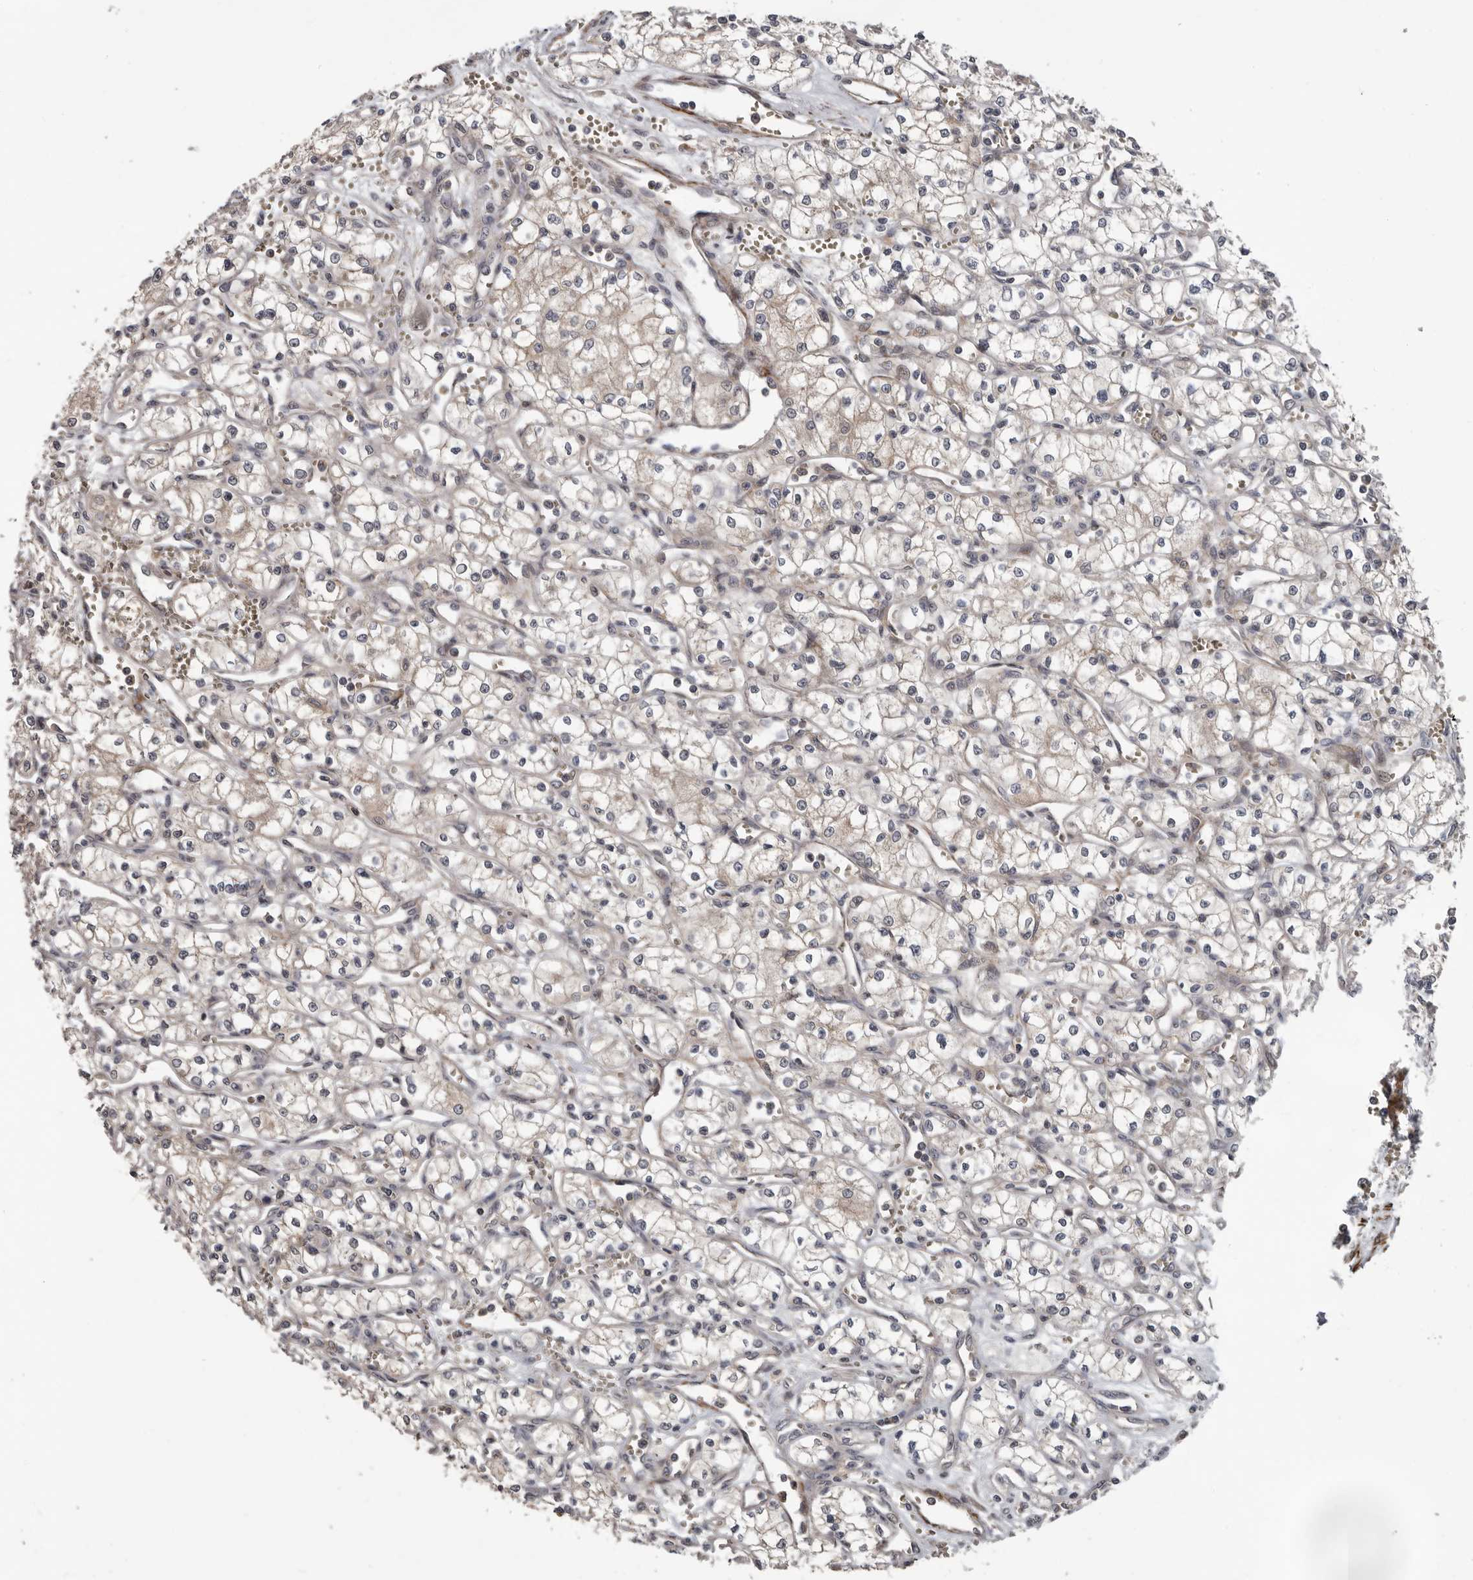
{"staining": {"intensity": "negative", "quantity": "none", "location": "none"}, "tissue": "renal cancer", "cell_type": "Tumor cells", "image_type": "cancer", "snomed": [{"axis": "morphology", "description": "Adenocarcinoma, NOS"}, {"axis": "topography", "description": "Kidney"}], "caption": "The IHC image has no significant staining in tumor cells of renal adenocarcinoma tissue.", "gene": "FGFR4", "patient": {"sex": "male", "age": 59}}